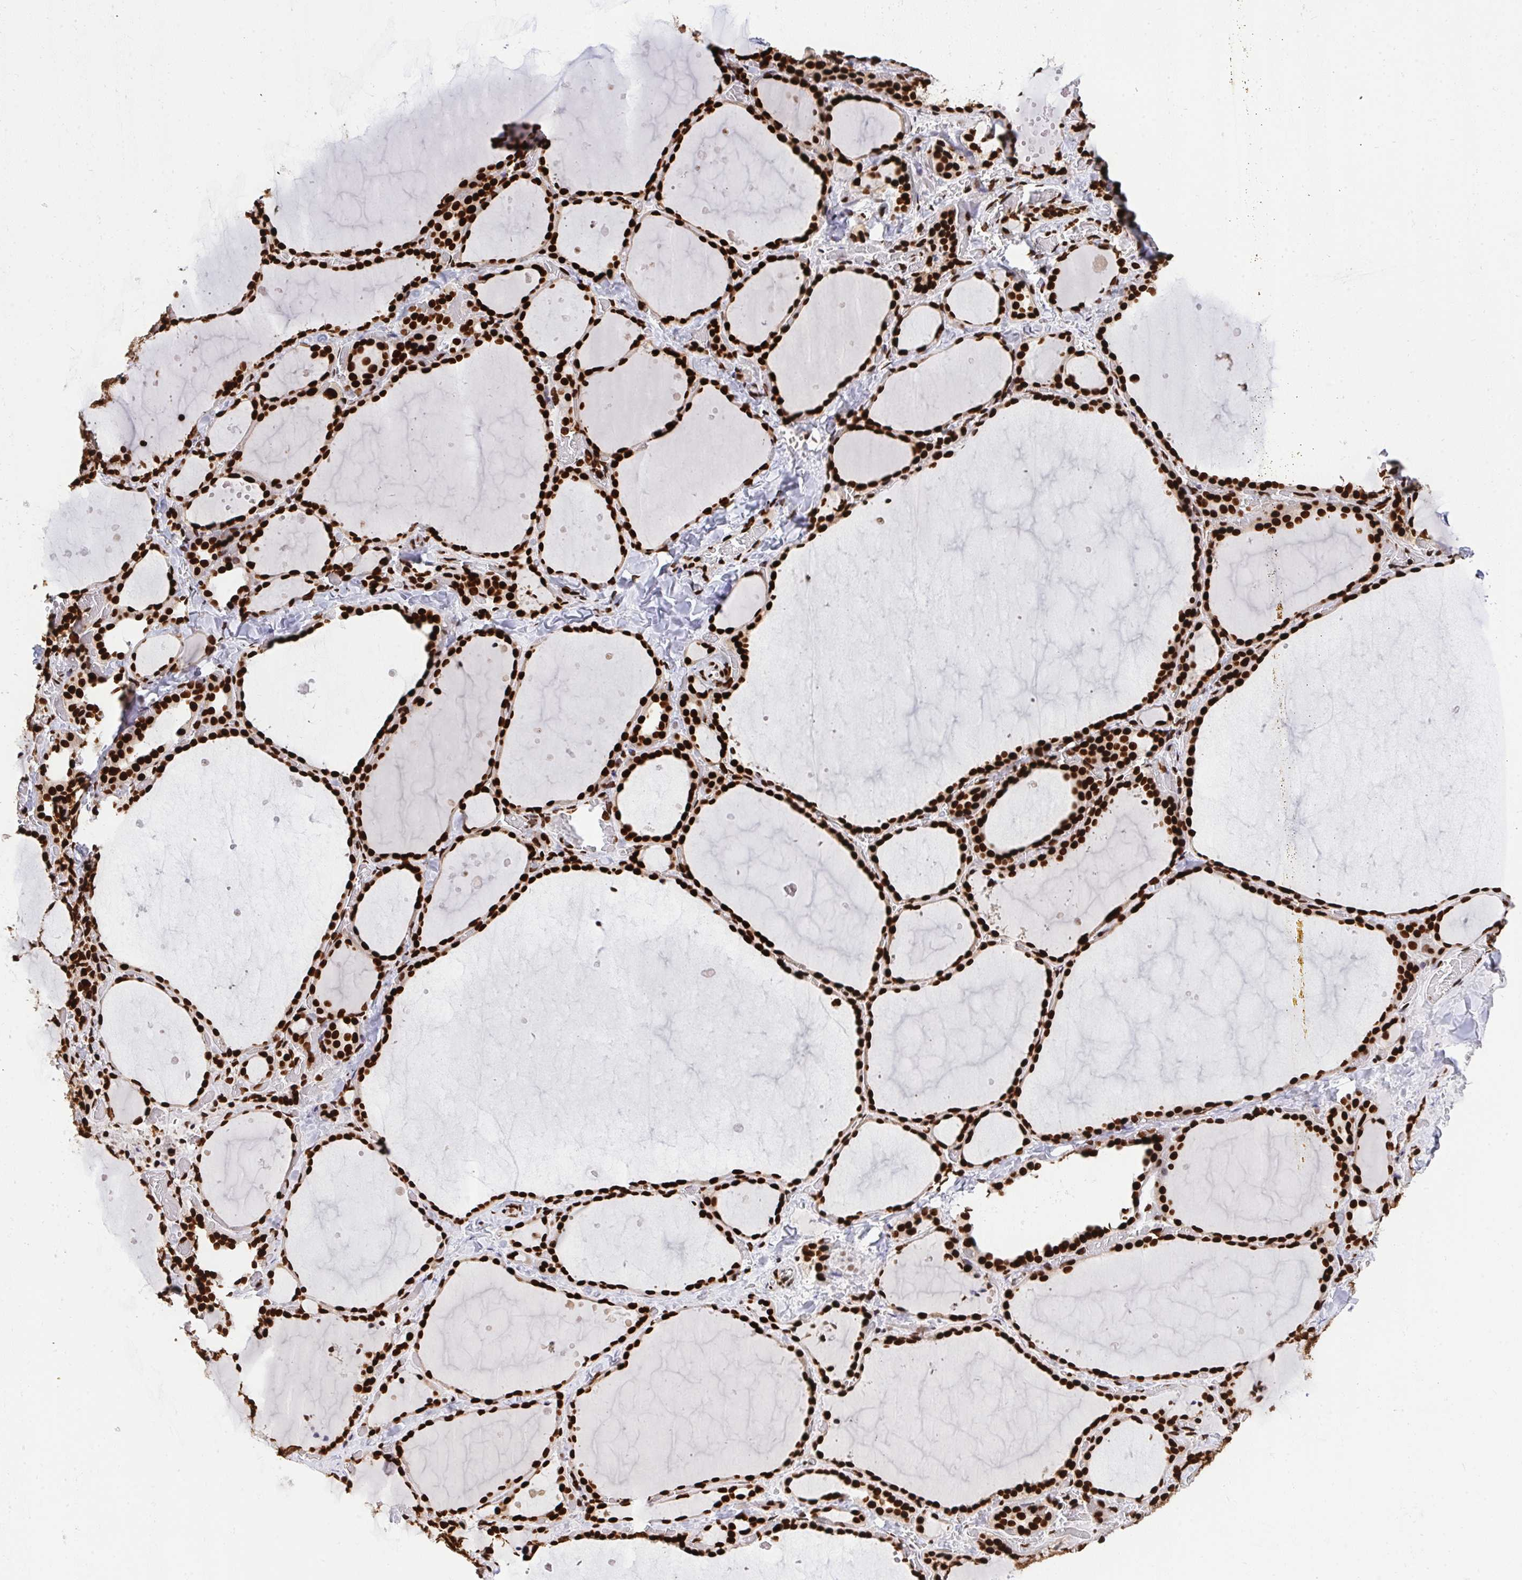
{"staining": {"intensity": "strong", "quantity": ">75%", "location": "nuclear"}, "tissue": "thyroid gland", "cell_type": "Glandular cells", "image_type": "normal", "snomed": [{"axis": "morphology", "description": "Normal tissue, NOS"}, {"axis": "topography", "description": "Thyroid gland"}], "caption": "Protein expression analysis of normal thyroid gland exhibits strong nuclear expression in about >75% of glandular cells. (Stains: DAB in brown, nuclei in blue, Microscopy: brightfield microscopy at high magnification).", "gene": "HNRNPL", "patient": {"sex": "female", "age": 36}}